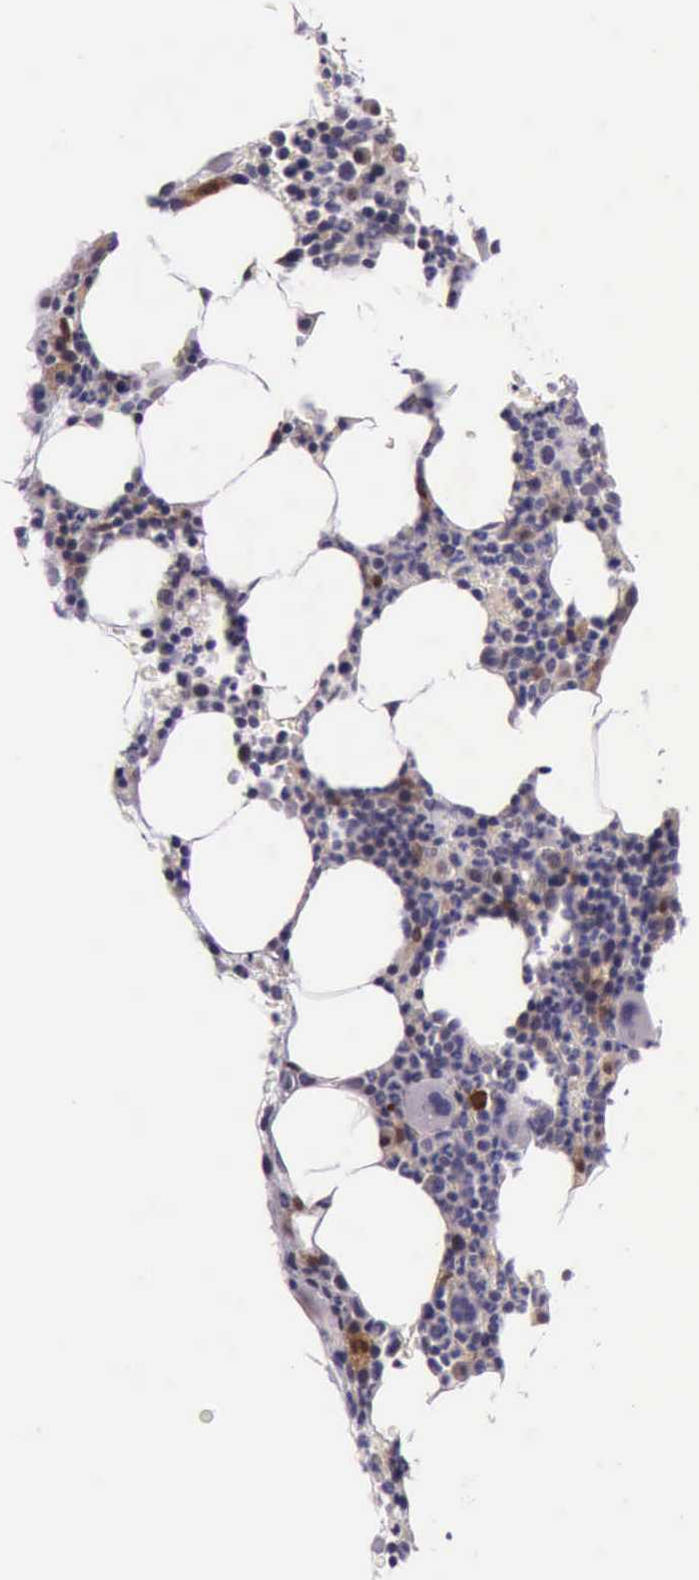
{"staining": {"intensity": "moderate", "quantity": "25%-75%", "location": "cytoplasmic/membranous,nuclear"}, "tissue": "bone marrow", "cell_type": "Hematopoietic cells", "image_type": "normal", "snomed": [{"axis": "morphology", "description": "Normal tissue, NOS"}, {"axis": "topography", "description": "Bone marrow"}], "caption": "Benign bone marrow exhibits moderate cytoplasmic/membranous,nuclear expression in approximately 25%-75% of hematopoietic cells.", "gene": "PARP1", "patient": {"sex": "female", "age": 53}}